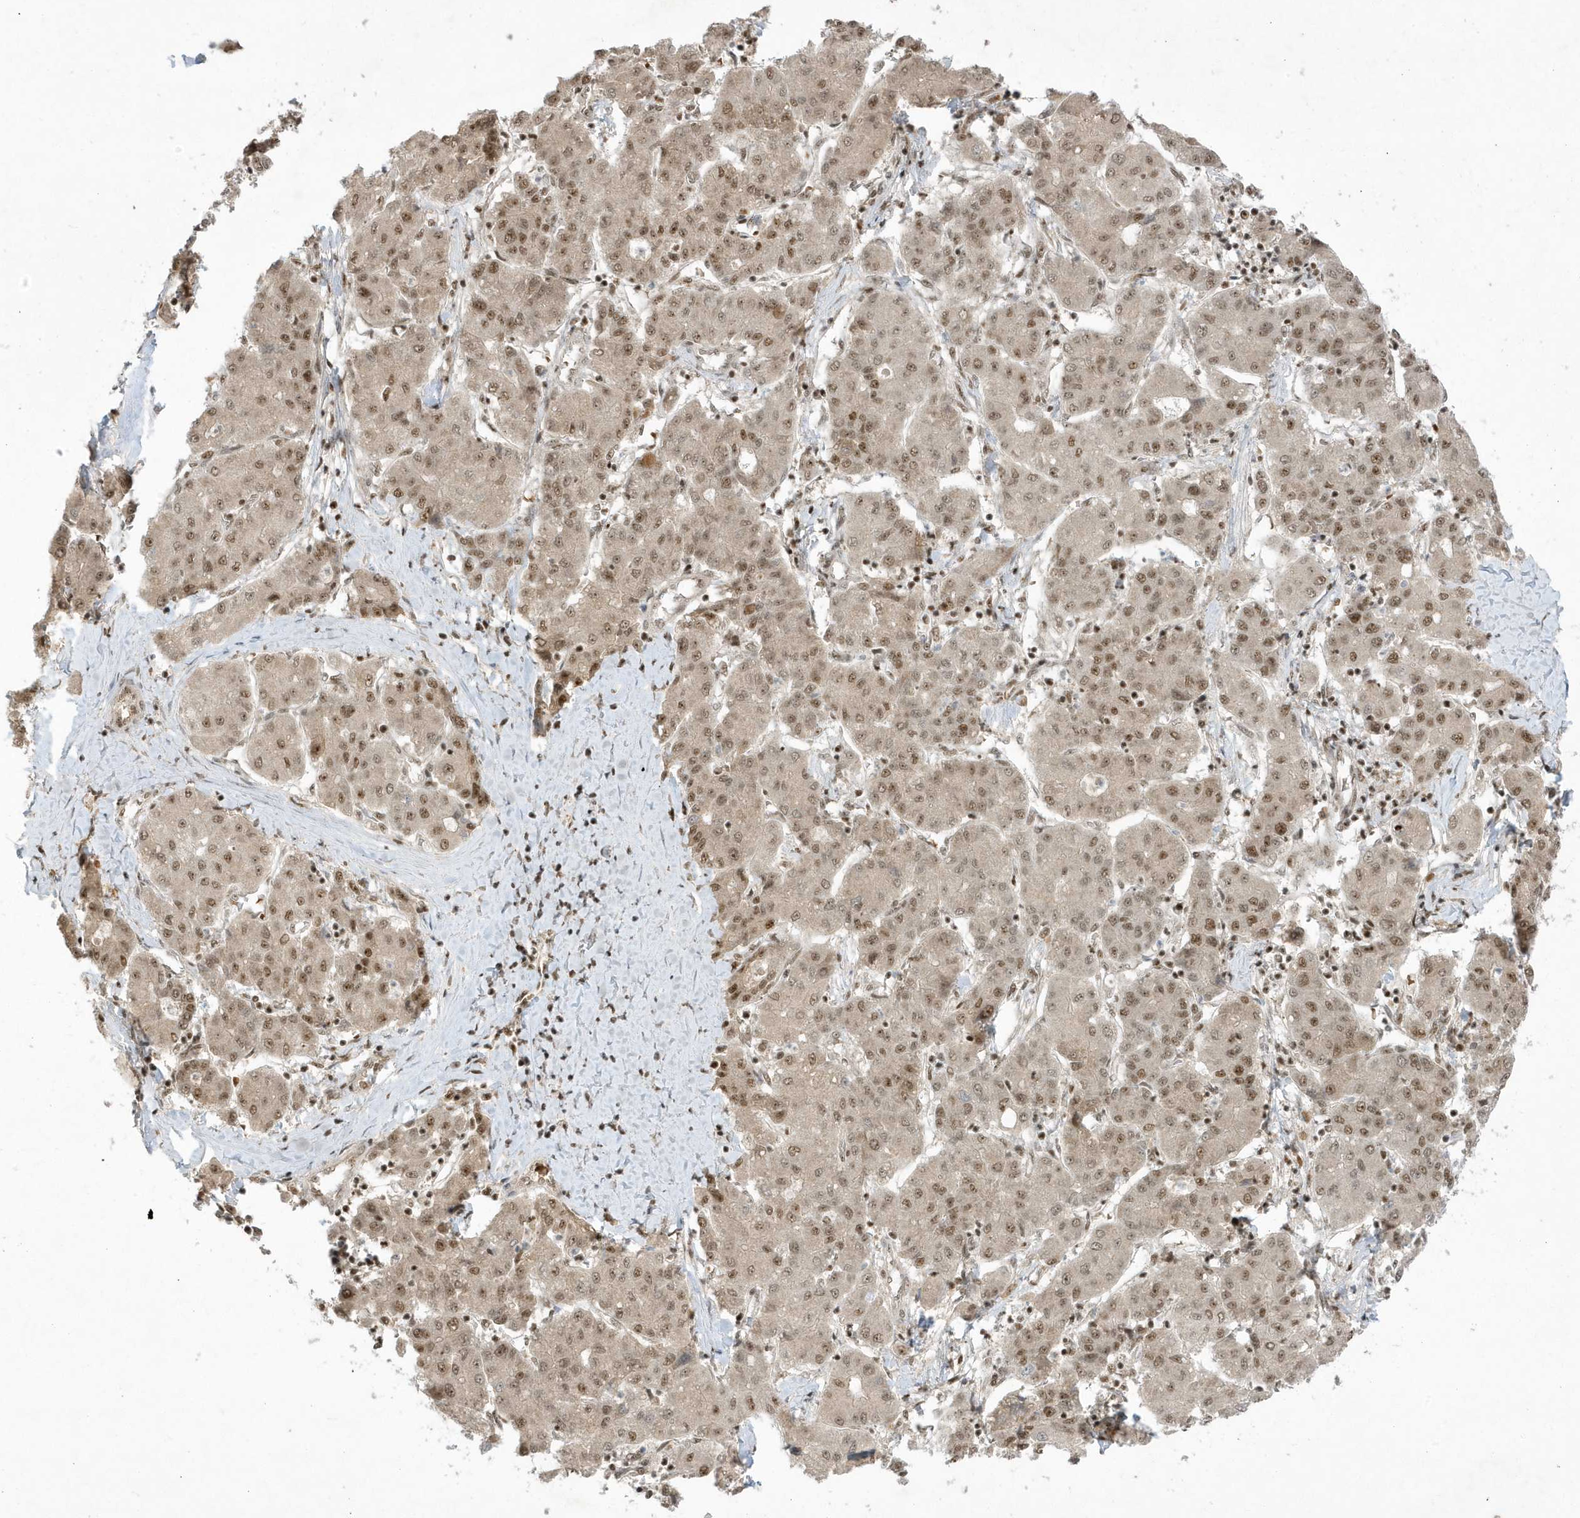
{"staining": {"intensity": "moderate", "quantity": ">75%", "location": "nuclear"}, "tissue": "liver cancer", "cell_type": "Tumor cells", "image_type": "cancer", "snomed": [{"axis": "morphology", "description": "Carcinoma, Hepatocellular, NOS"}, {"axis": "topography", "description": "Liver"}], "caption": "Immunohistochemistry micrograph of neoplastic tissue: human liver hepatocellular carcinoma stained using immunohistochemistry displays medium levels of moderate protein expression localized specifically in the nuclear of tumor cells, appearing as a nuclear brown color.", "gene": "PPIL2", "patient": {"sex": "male", "age": 65}}